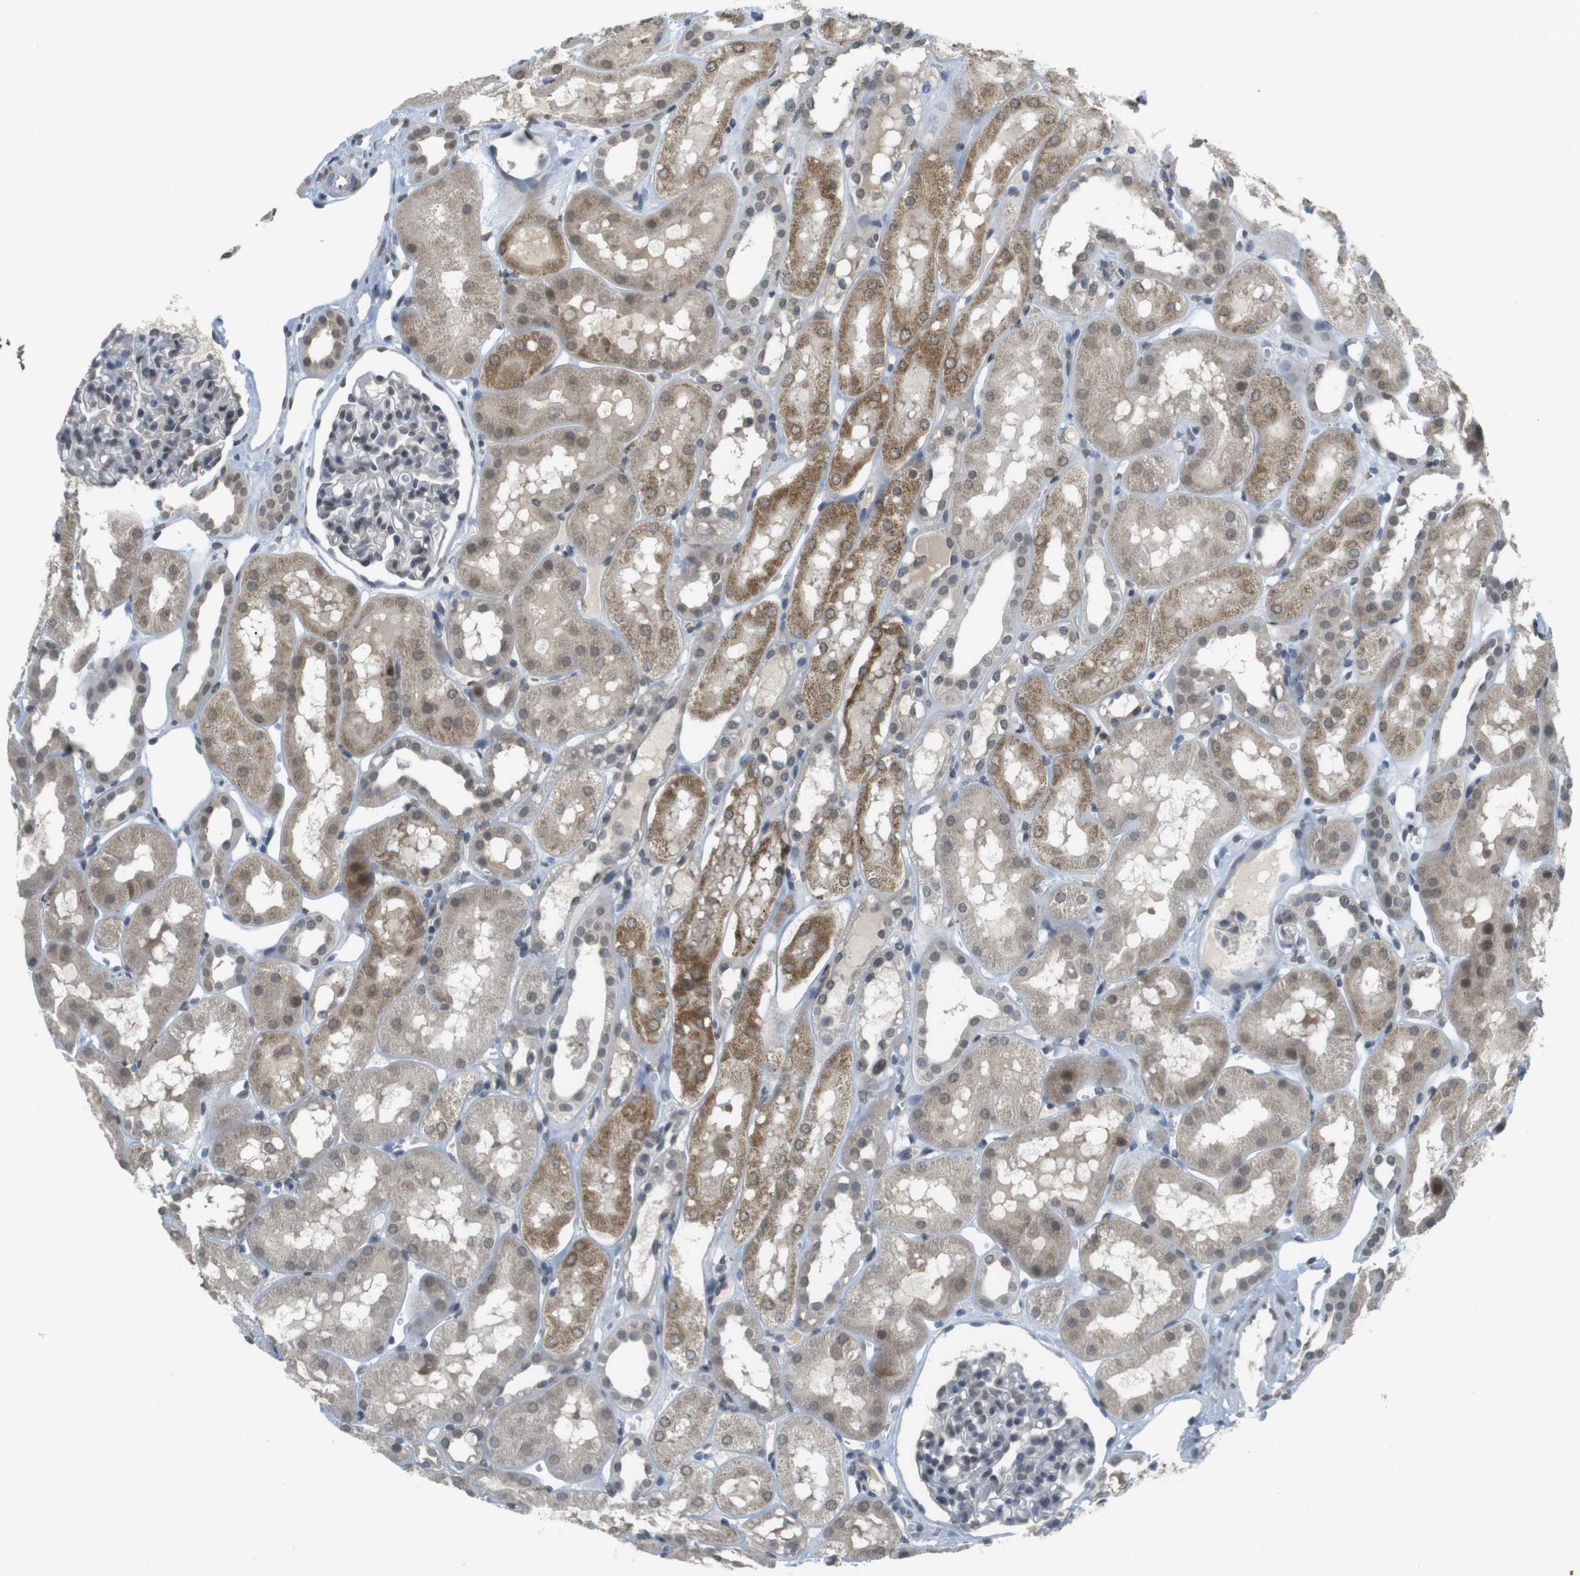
{"staining": {"intensity": "weak", "quantity": "<25%", "location": "nuclear"}, "tissue": "kidney", "cell_type": "Cells in glomeruli", "image_type": "normal", "snomed": [{"axis": "morphology", "description": "Normal tissue, NOS"}, {"axis": "topography", "description": "Kidney"}, {"axis": "topography", "description": "Urinary bladder"}], "caption": "Immunohistochemistry of benign kidney reveals no expression in cells in glomeruli. Brightfield microscopy of immunohistochemistry (IHC) stained with DAB (3,3'-diaminobenzidine) (brown) and hematoxylin (blue), captured at high magnification.", "gene": "FZD10", "patient": {"sex": "male", "age": 16}}